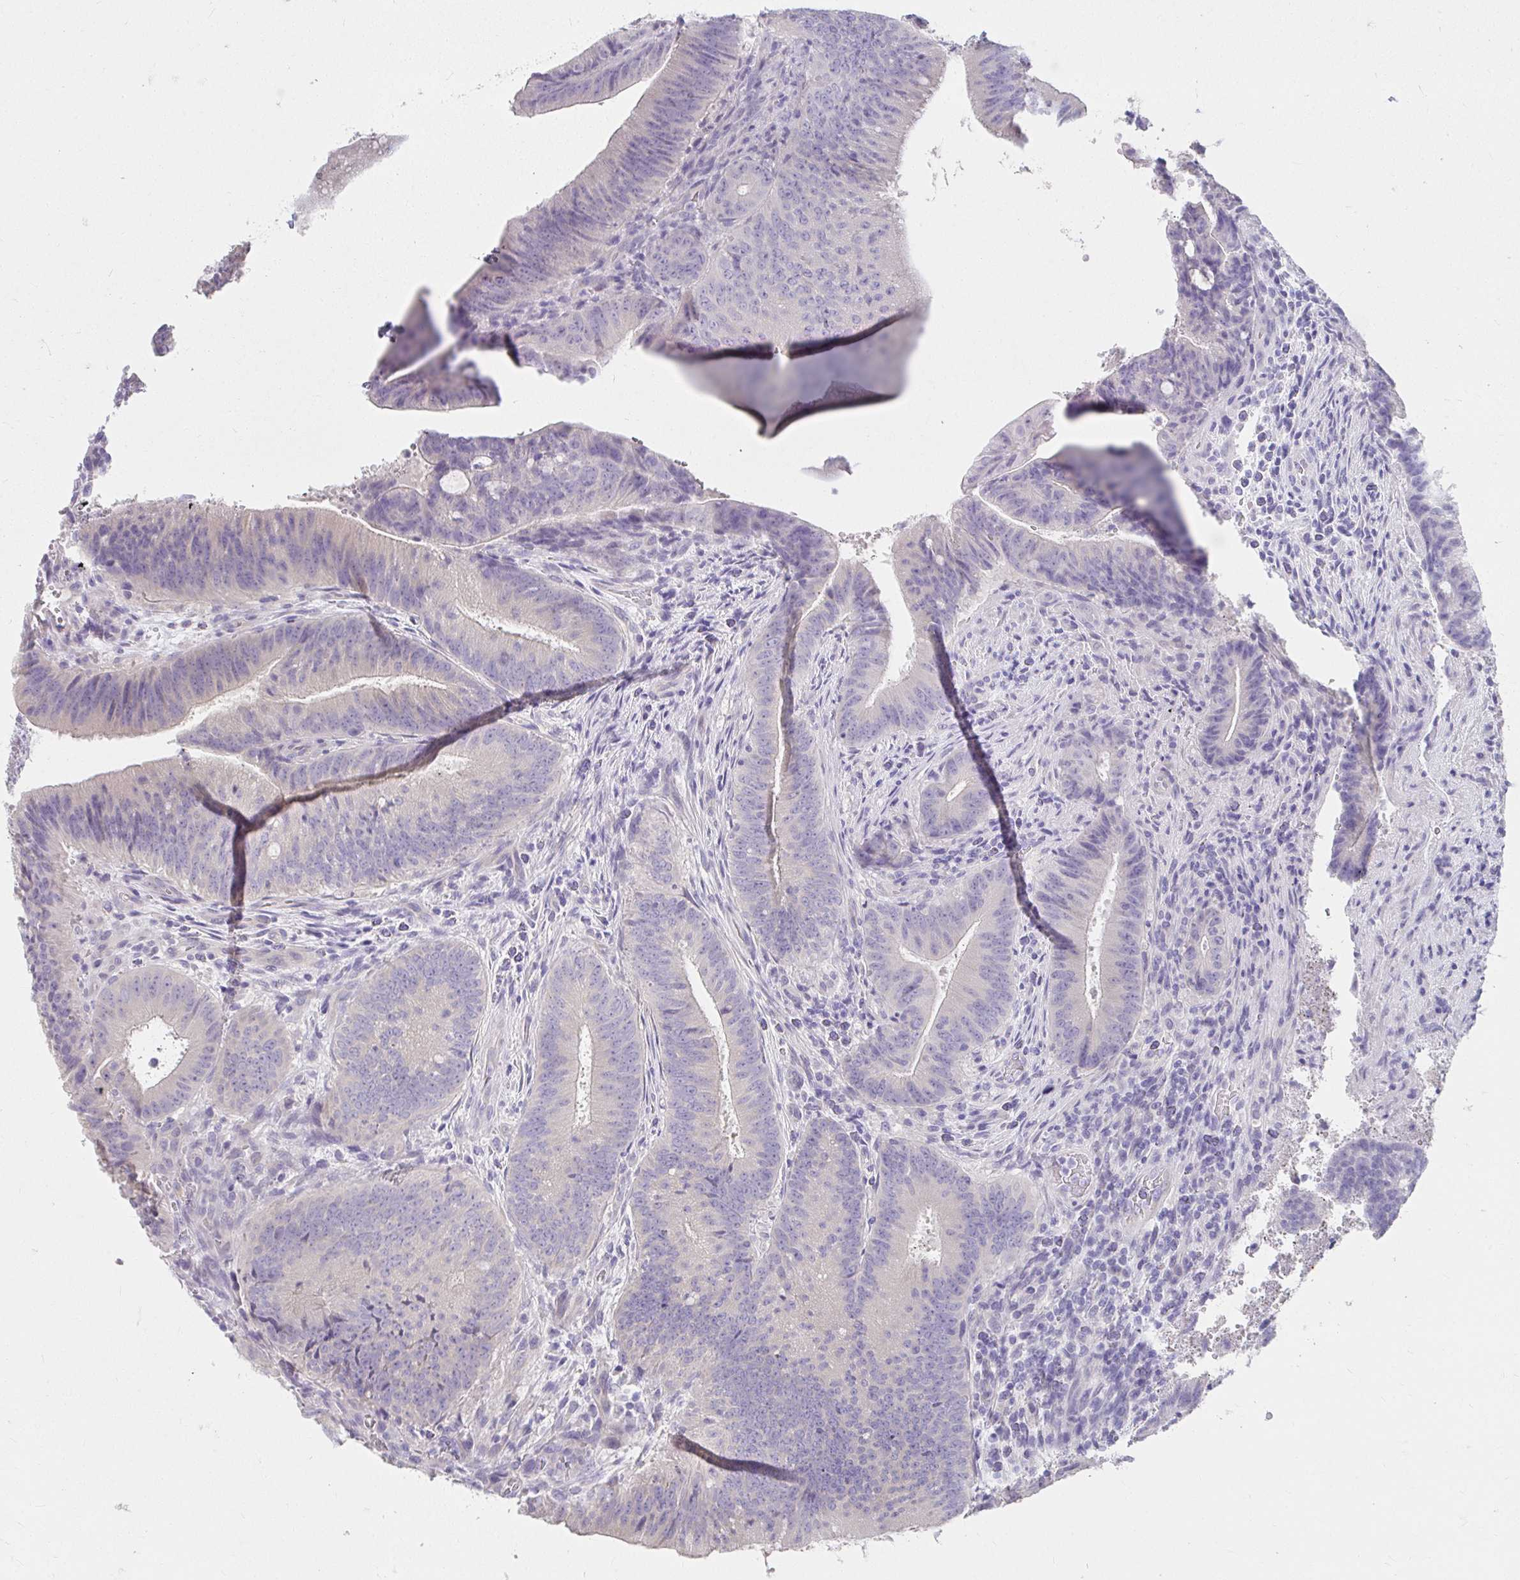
{"staining": {"intensity": "negative", "quantity": "none", "location": "none"}, "tissue": "colorectal cancer", "cell_type": "Tumor cells", "image_type": "cancer", "snomed": [{"axis": "morphology", "description": "Adenocarcinoma, NOS"}, {"axis": "topography", "description": "Colon"}], "caption": "Colorectal cancer (adenocarcinoma) was stained to show a protein in brown. There is no significant expression in tumor cells.", "gene": "VGLL1", "patient": {"sex": "female", "age": 43}}